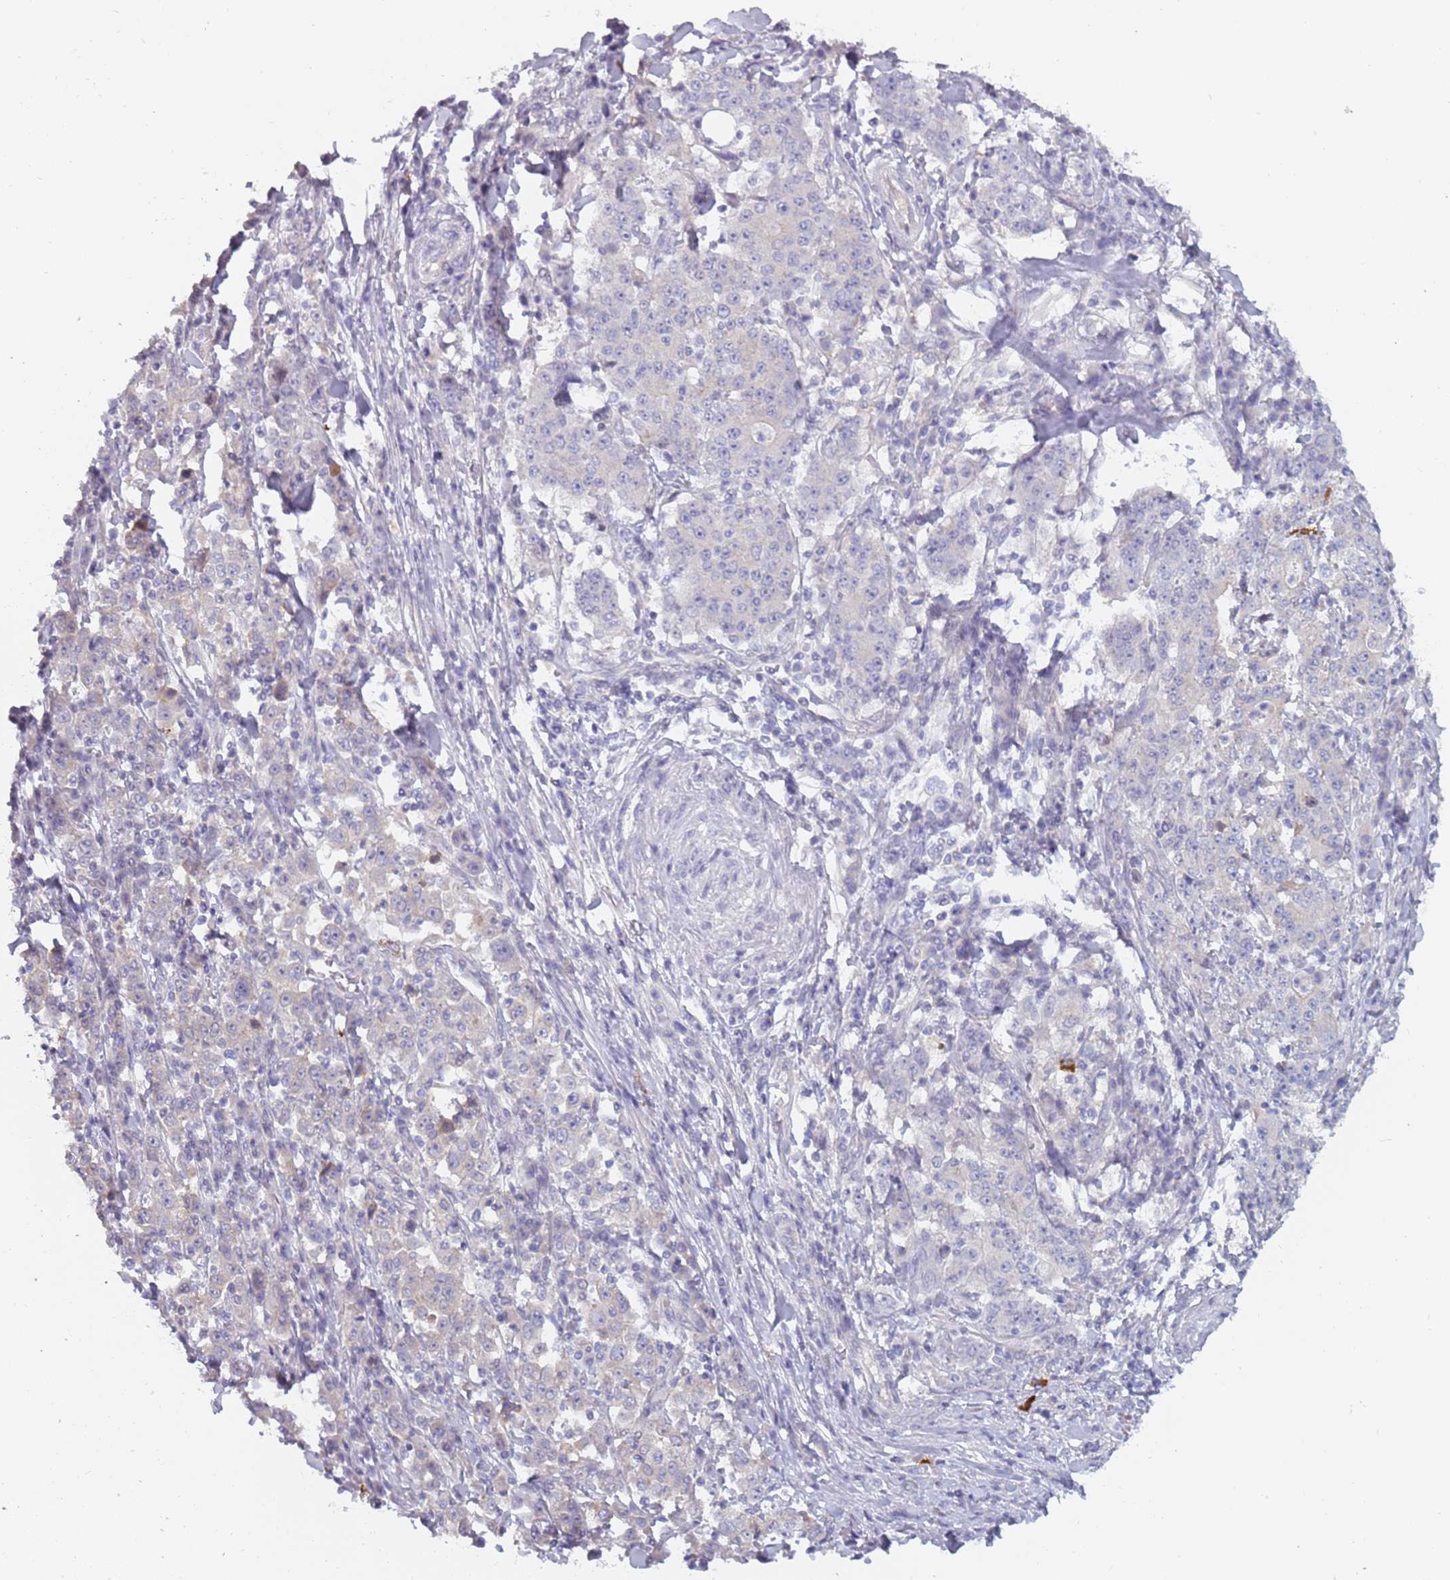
{"staining": {"intensity": "negative", "quantity": "none", "location": "none"}, "tissue": "stomach cancer", "cell_type": "Tumor cells", "image_type": "cancer", "snomed": [{"axis": "morphology", "description": "Normal tissue, NOS"}, {"axis": "morphology", "description": "Adenocarcinoma, NOS"}, {"axis": "topography", "description": "Stomach, upper"}, {"axis": "topography", "description": "Stomach"}], "caption": "A micrograph of human stomach cancer is negative for staining in tumor cells.", "gene": "DDX4", "patient": {"sex": "male", "age": 59}}